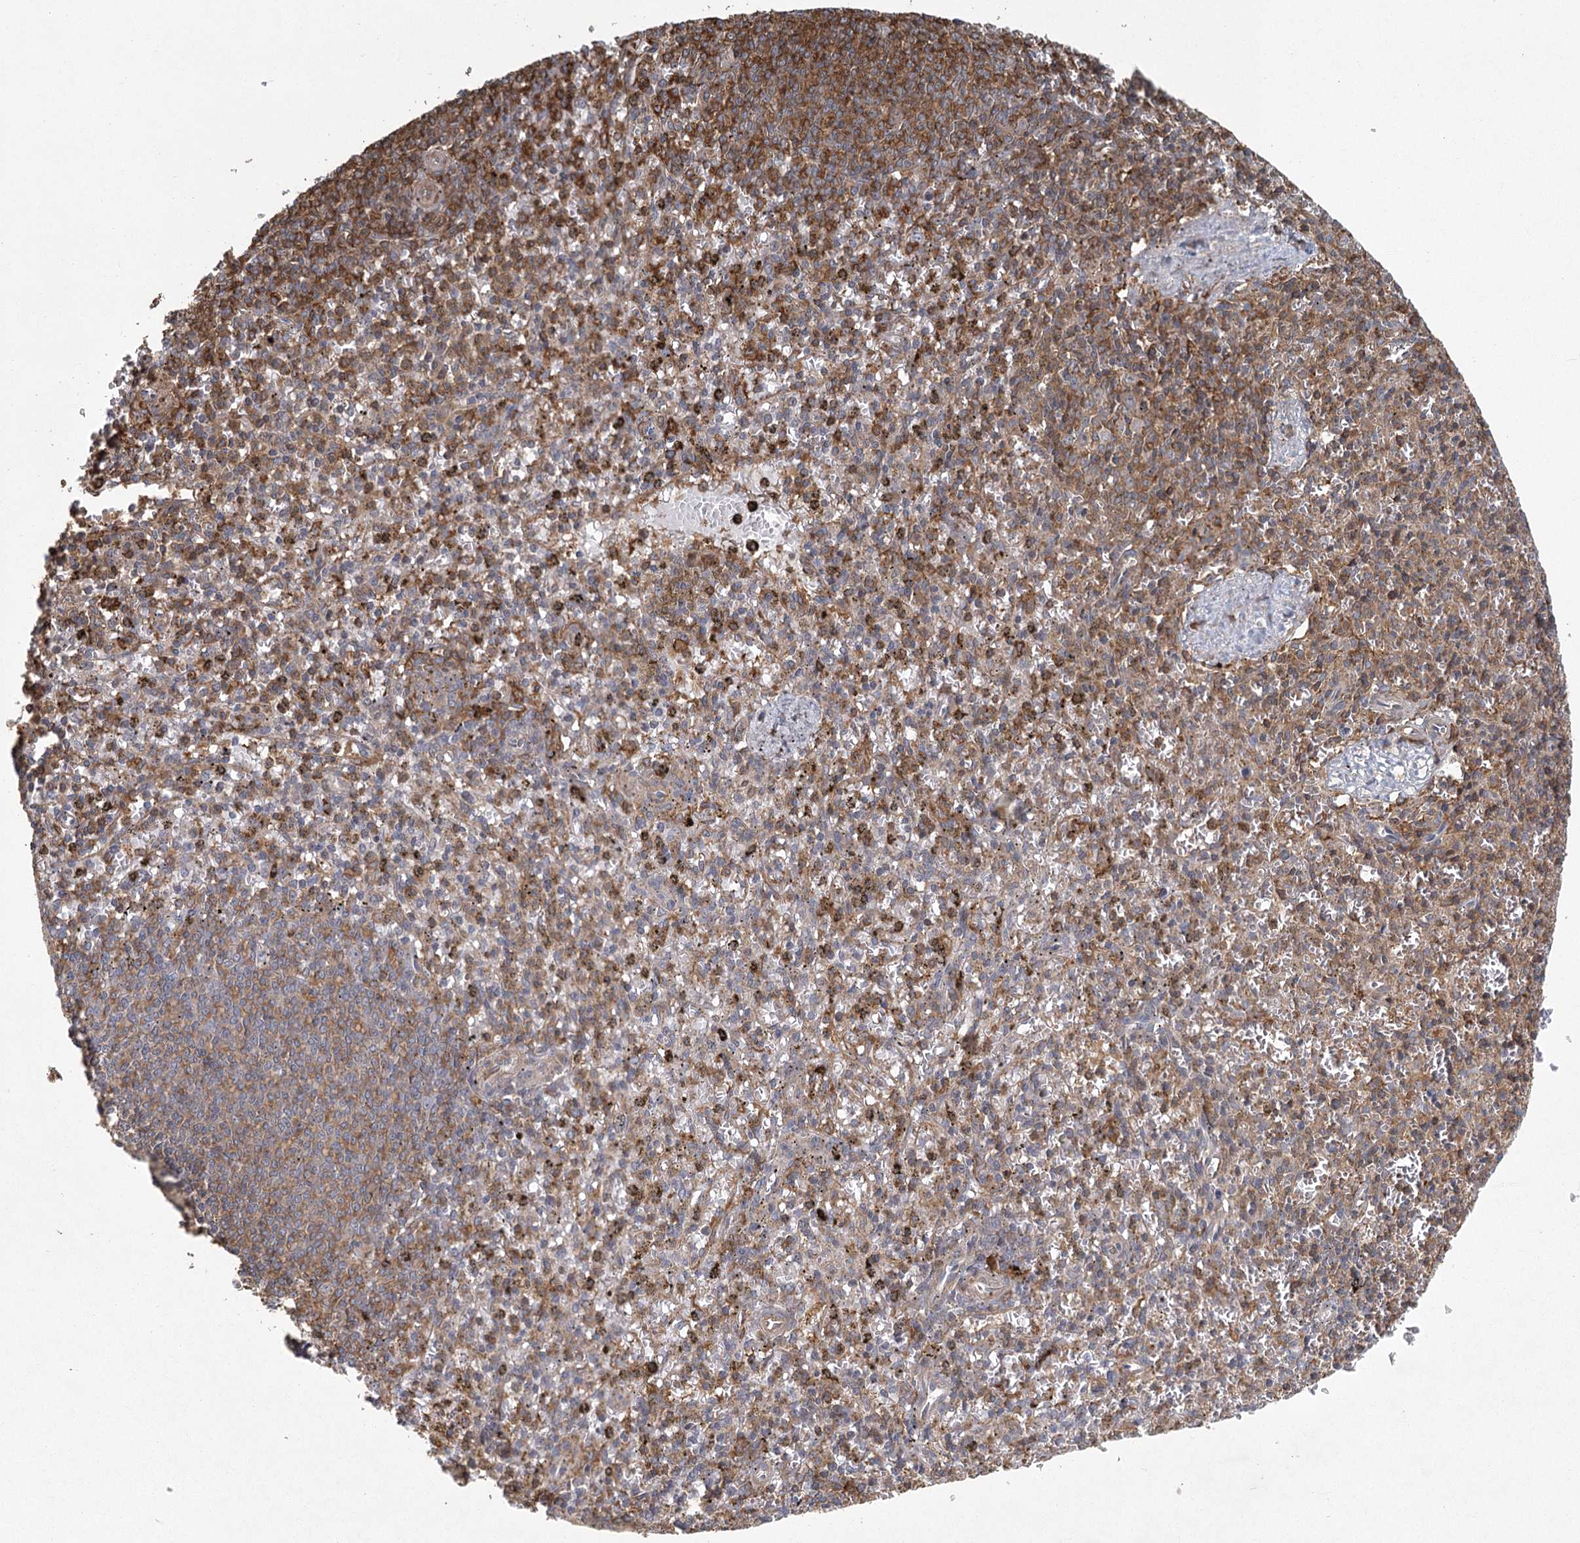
{"staining": {"intensity": "strong", "quantity": "25%-75%", "location": "cytoplasmic/membranous"}, "tissue": "spleen", "cell_type": "Cells in red pulp", "image_type": "normal", "snomed": [{"axis": "morphology", "description": "Normal tissue, NOS"}, {"axis": "topography", "description": "Spleen"}], "caption": "A photomicrograph of human spleen stained for a protein exhibits strong cytoplasmic/membranous brown staining in cells in red pulp. (IHC, brightfield microscopy, high magnification).", "gene": "PLEKHA7", "patient": {"sex": "male", "age": 72}}